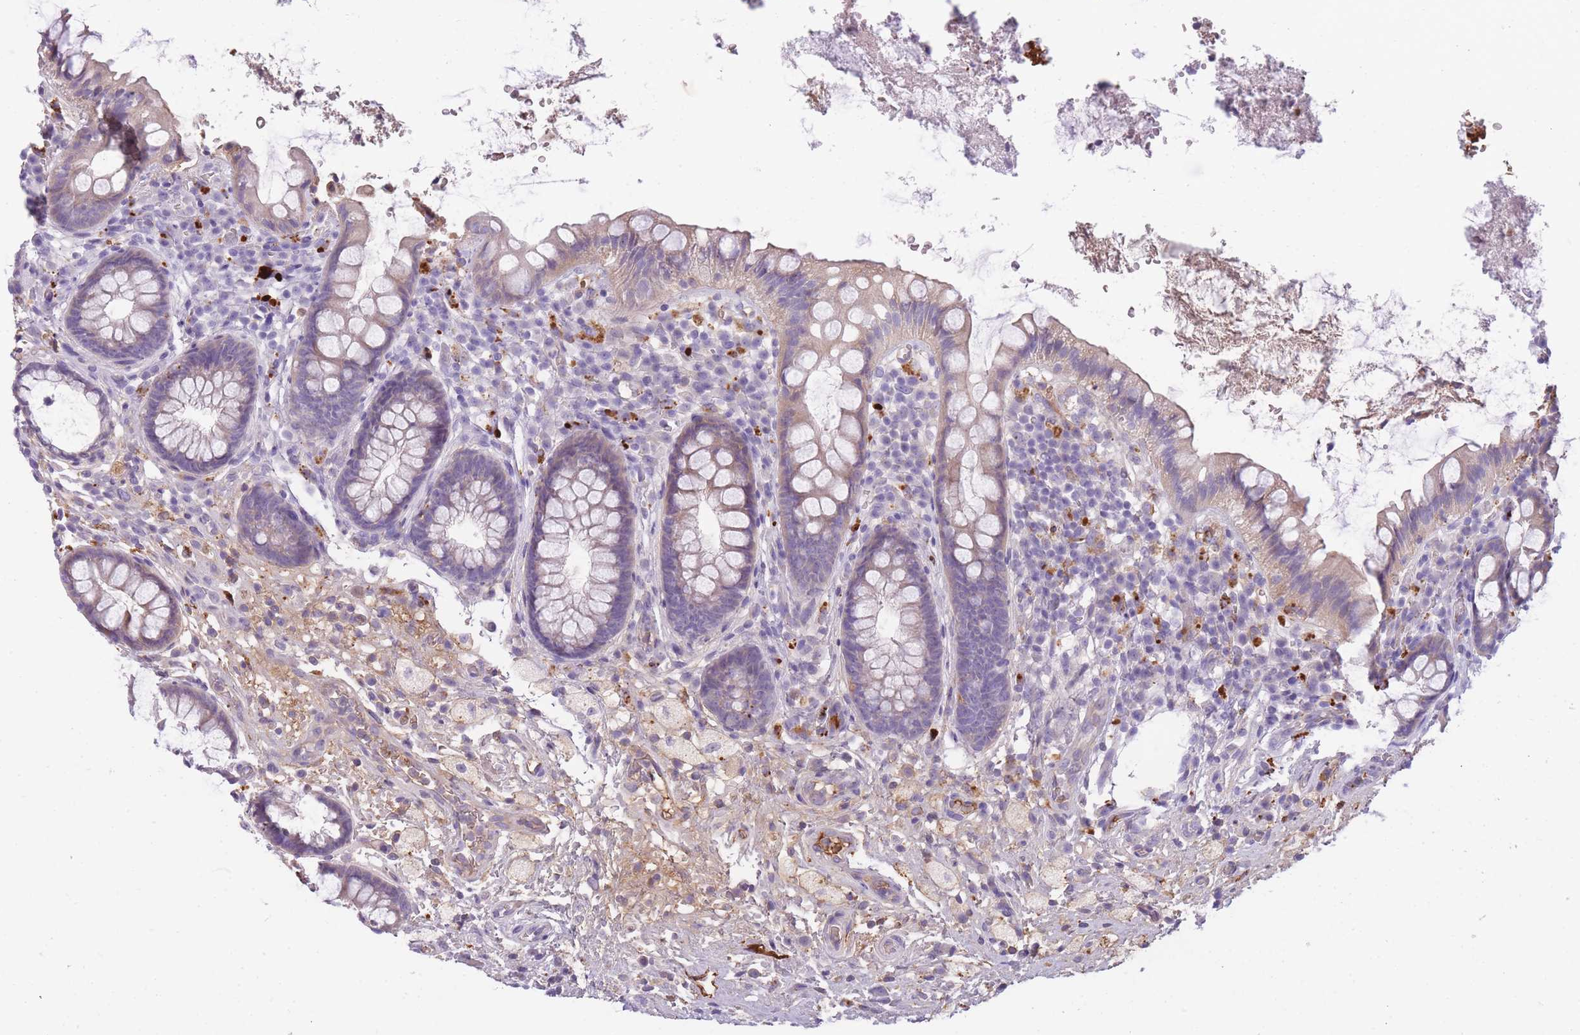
{"staining": {"intensity": "weak", "quantity": "<25%", "location": "cytoplasmic/membranous"}, "tissue": "rectum", "cell_type": "Glandular cells", "image_type": "normal", "snomed": [{"axis": "morphology", "description": "Normal tissue, NOS"}, {"axis": "topography", "description": "Rectum"}, {"axis": "topography", "description": "Peripheral nerve tissue"}], "caption": "Immunohistochemistry (IHC) micrograph of benign rectum stained for a protein (brown), which demonstrates no positivity in glandular cells. (DAB (3,3'-diaminobenzidine) immunohistochemistry (IHC) visualized using brightfield microscopy, high magnification).", "gene": "GNAT1", "patient": {"sex": "female", "age": 69}}